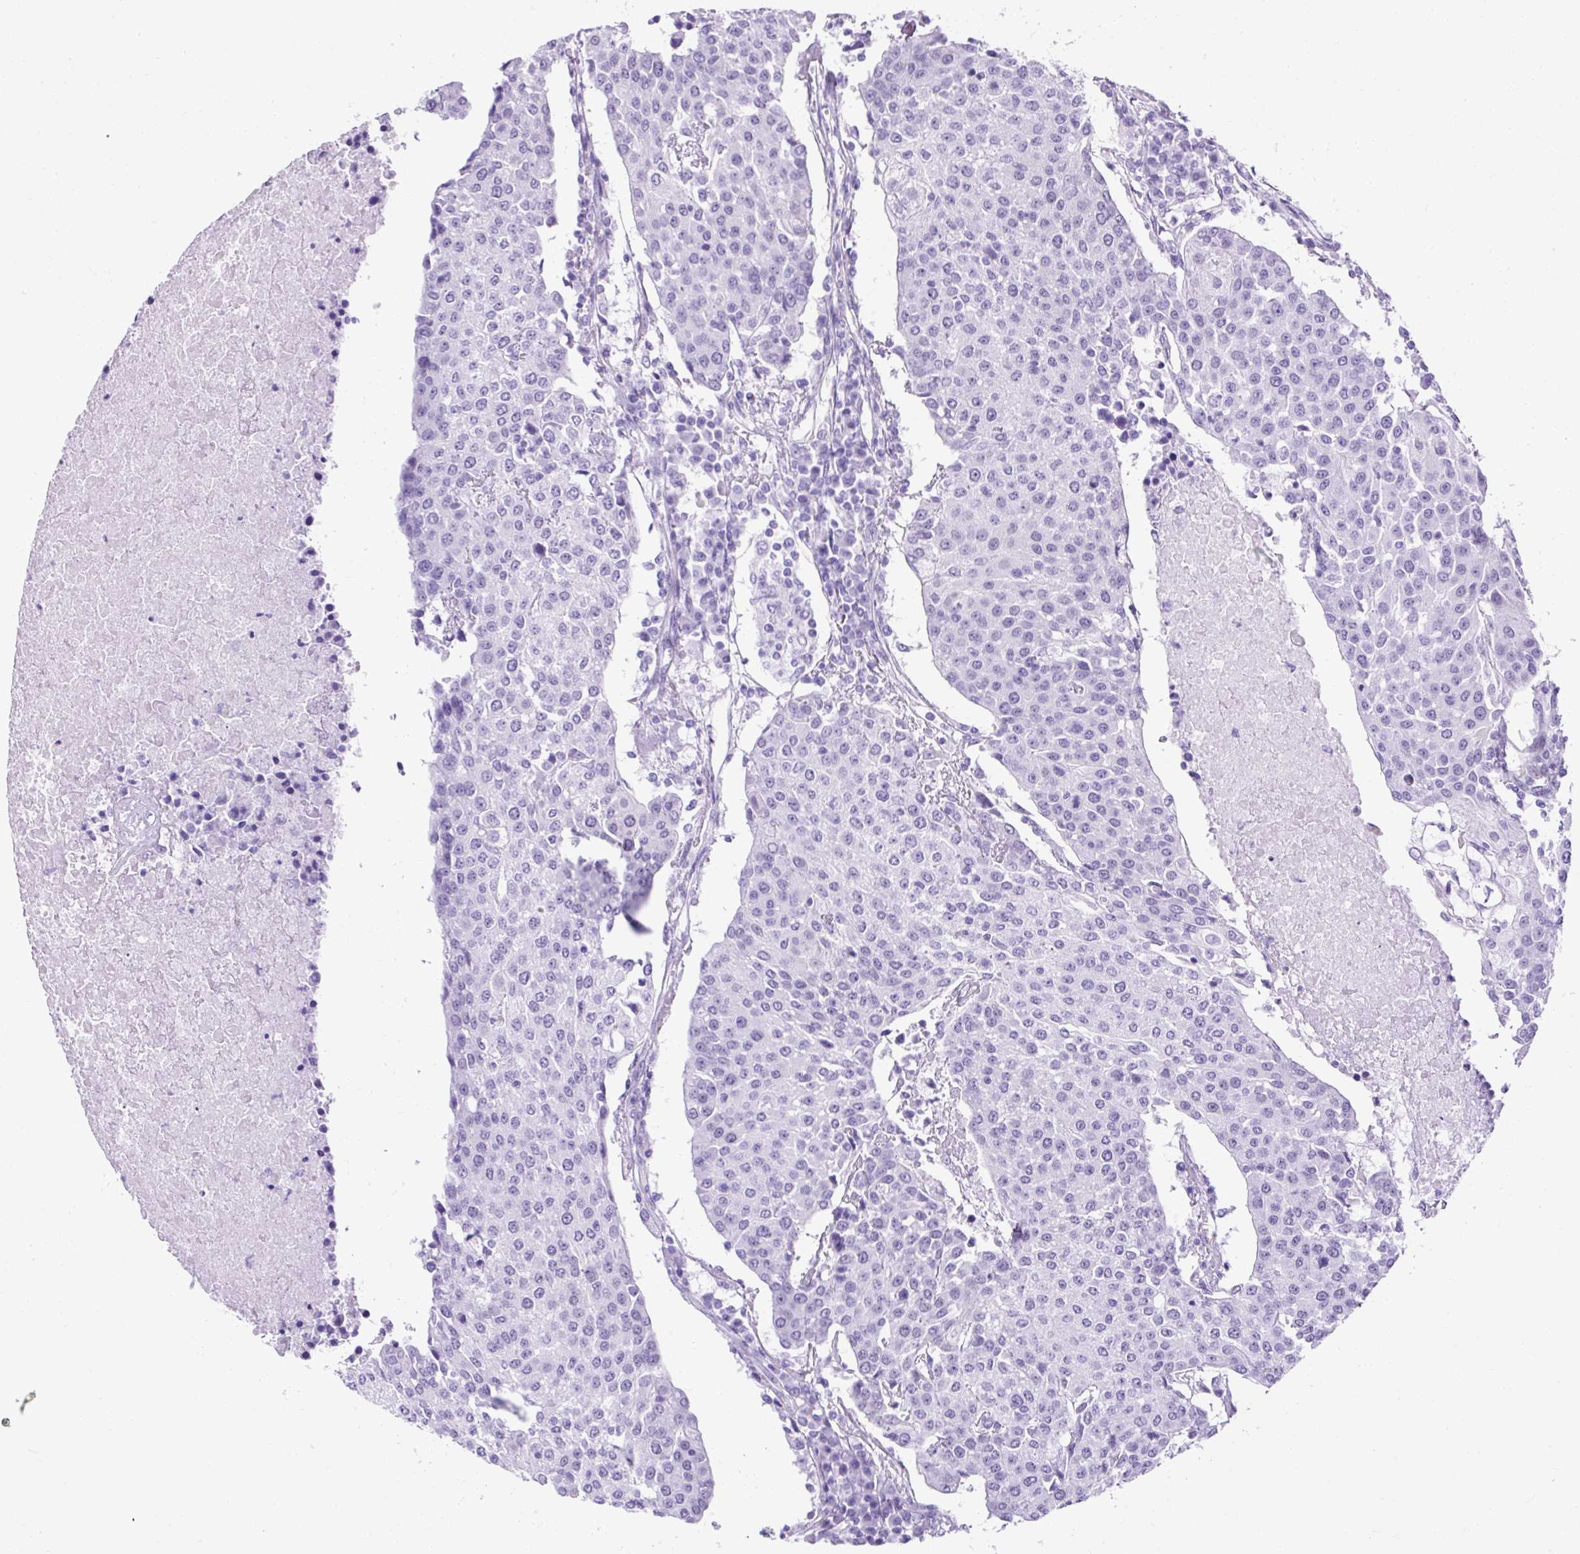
{"staining": {"intensity": "negative", "quantity": "none", "location": "none"}, "tissue": "urothelial cancer", "cell_type": "Tumor cells", "image_type": "cancer", "snomed": [{"axis": "morphology", "description": "Urothelial carcinoma, High grade"}, {"axis": "topography", "description": "Urinary bladder"}], "caption": "High magnification brightfield microscopy of urothelial carcinoma (high-grade) stained with DAB (brown) and counterstained with hematoxylin (blue): tumor cells show no significant staining.", "gene": "KRT12", "patient": {"sex": "female", "age": 85}}